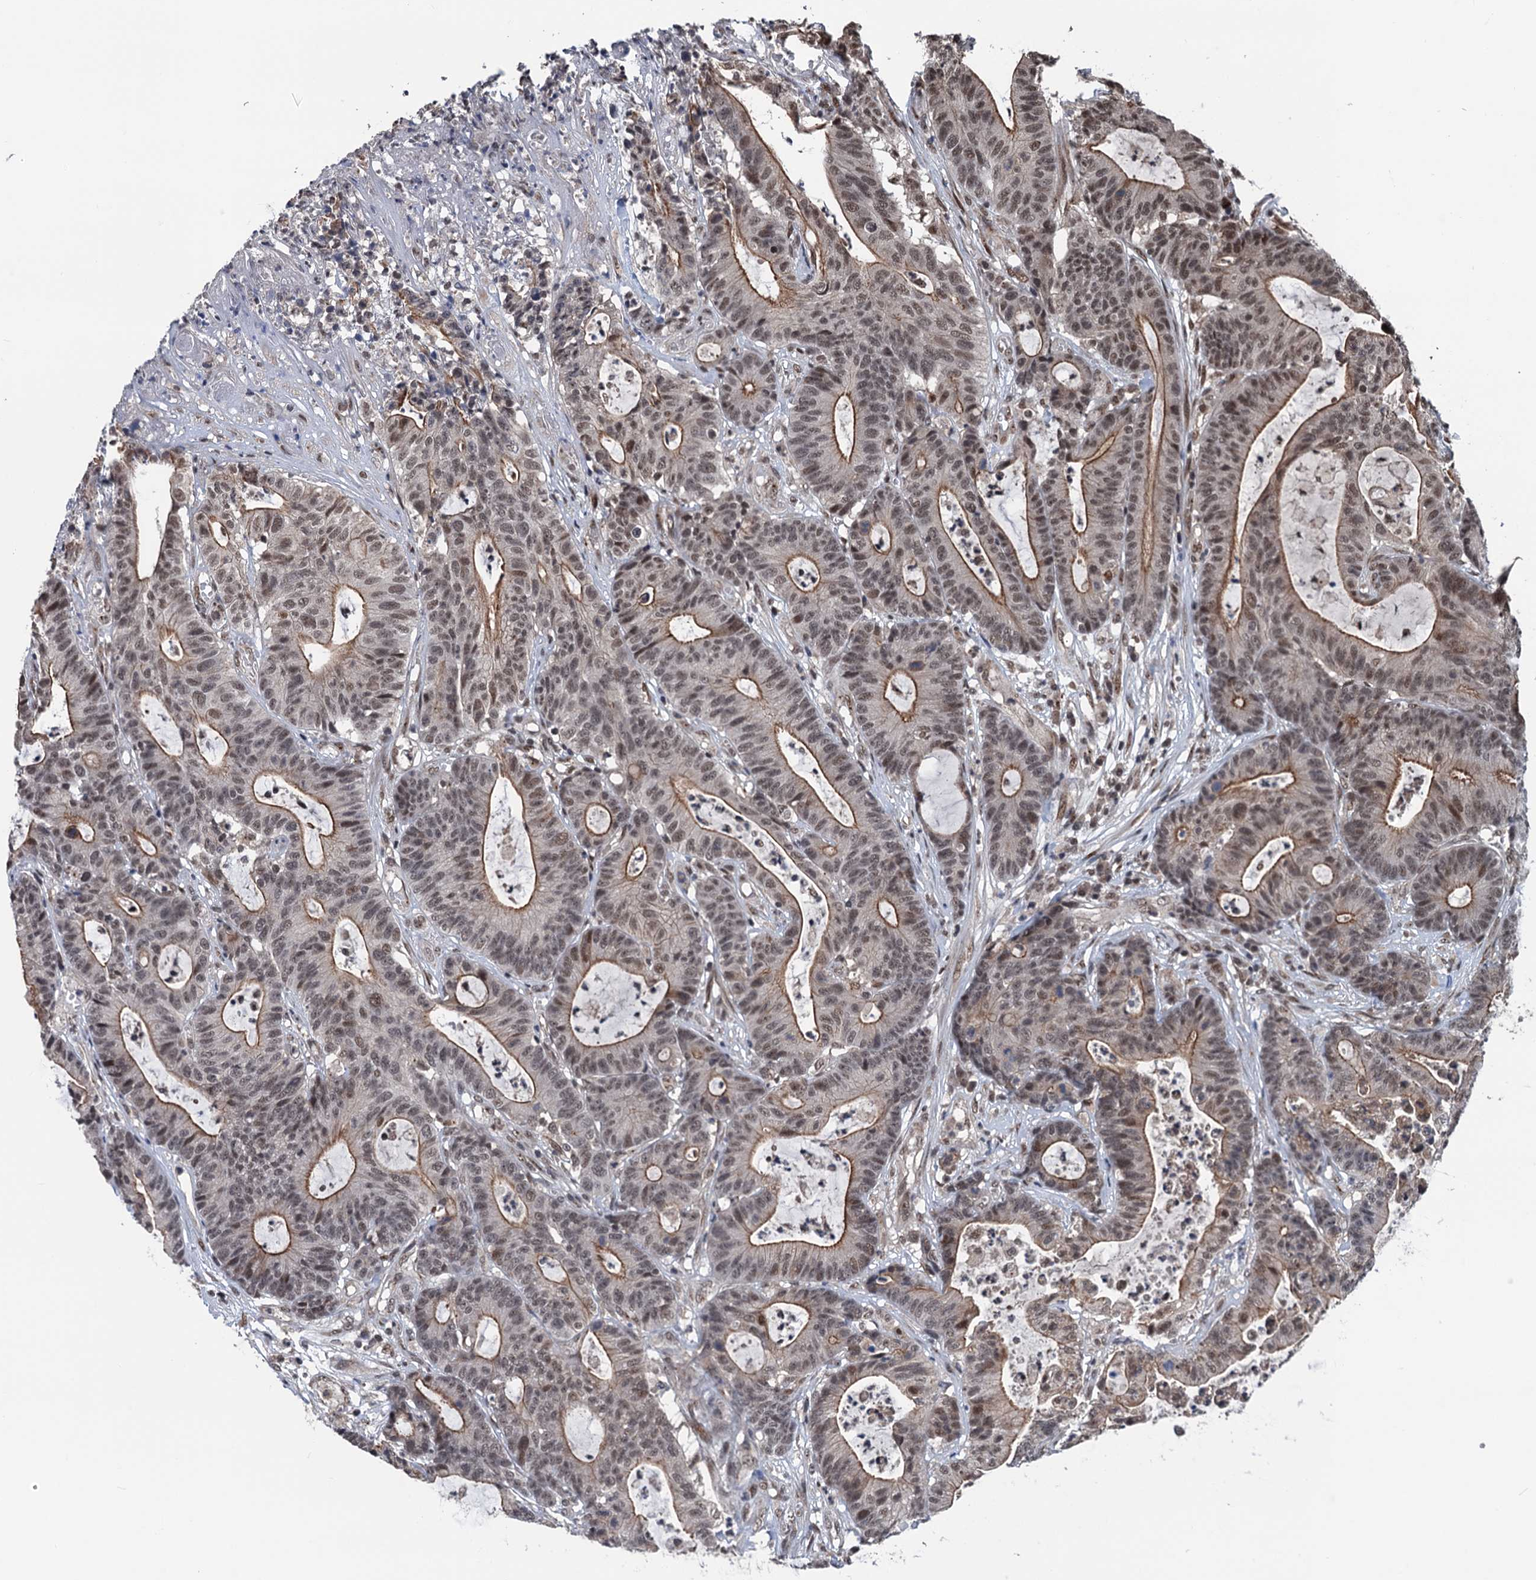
{"staining": {"intensity": "moderate", "quantity": "25%-75%", "location": "cytoplasmic/membranous,nuclear"}, "tissue": "colorectal cancer", "cell_type": "Tumor cells", "image_type": "cancer", "snomed": [{"axis": "morphology", "description": "Adenocarcinoma, NOS"}, {"axis": "topography", "description": "Colon"}], "caption": "Immunohistochemistry (IHC) (DAB (3,3'-diaminobenzidine)) staining of human colorectal adenocarcinoma shows moderate cytoplasmic/membranous and nuclear protein expression in about 25%-75% of tumor cells.", "gene": "RASSF4", "patient": {"sex": "female", "age": 84}}